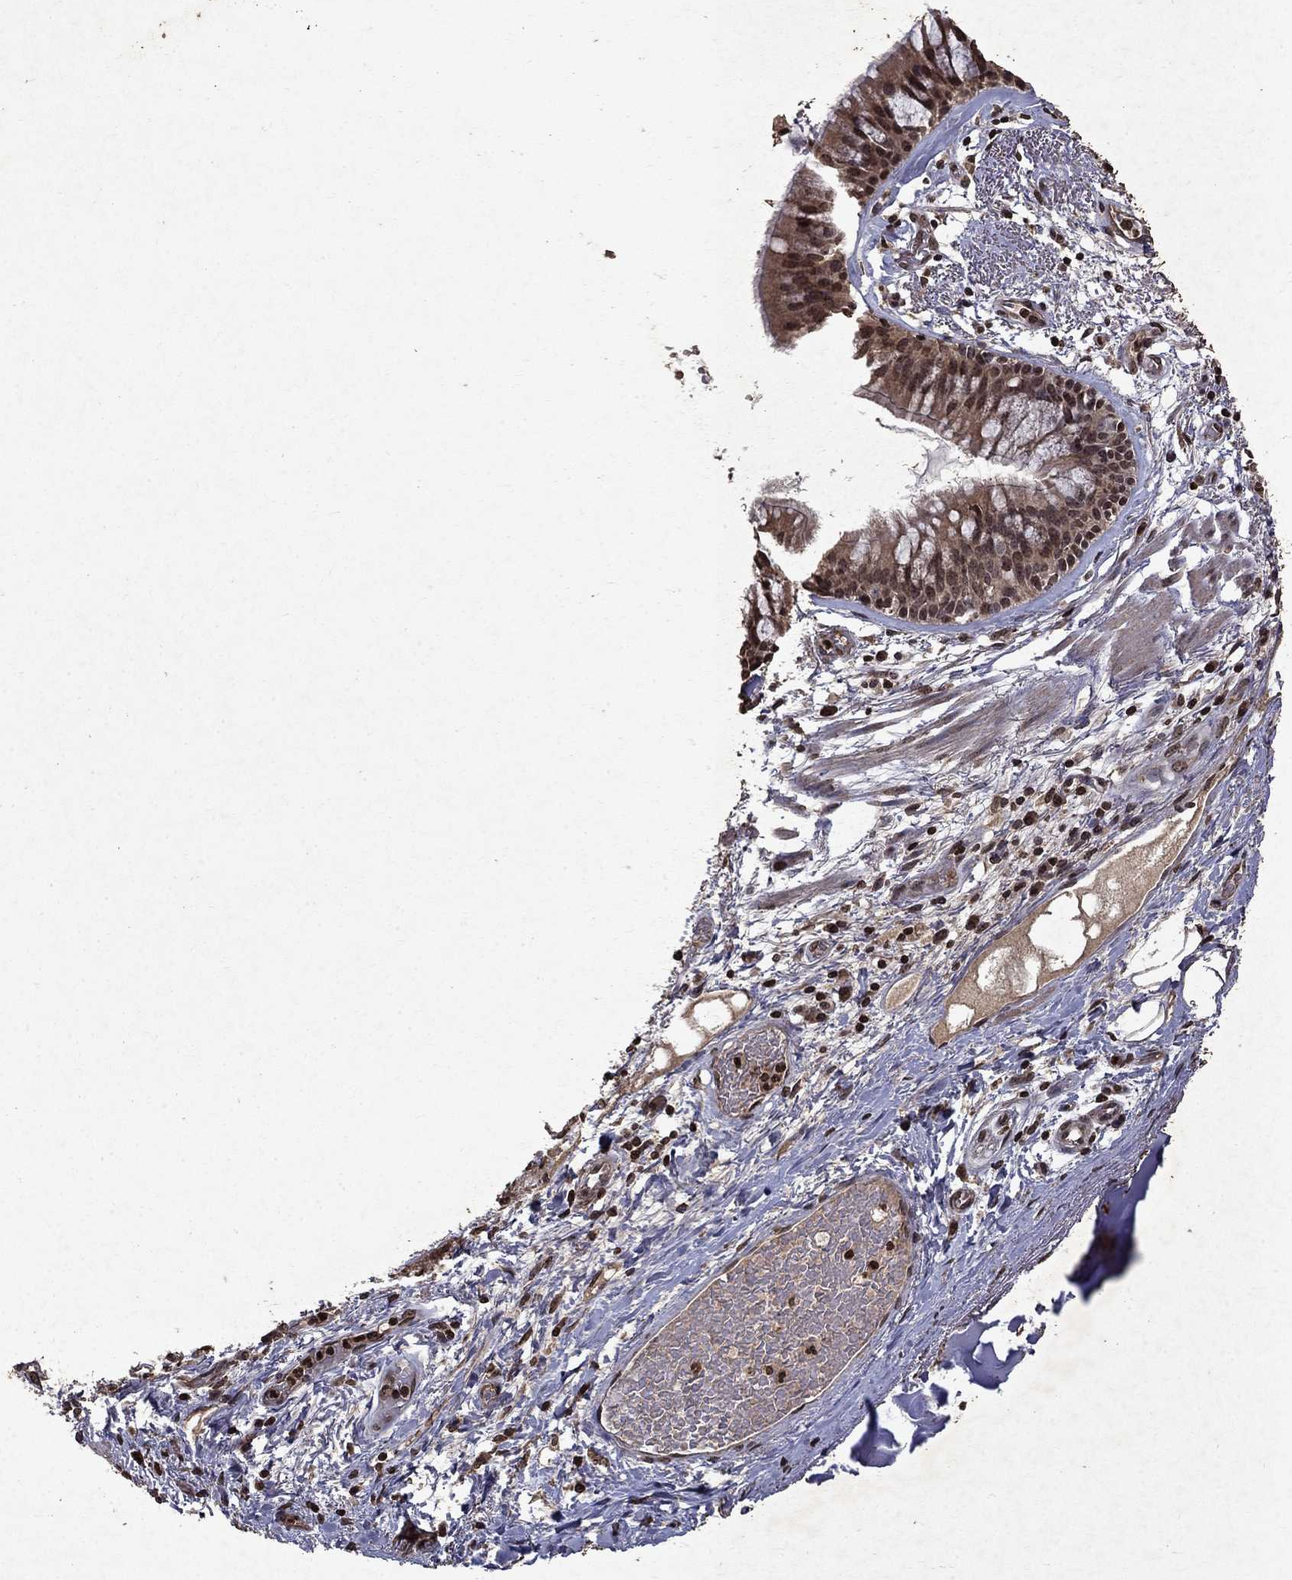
{"staining": {"intensity": "moderate", "quantity": ">75%", "location": "cytoplasmic/membranous,nuclear"}, "tissue": "bronchus", "cell_type": "Respiratory epithelial cells", "image_type": "normal", "snomed": [{"axis": "morphology", "description": "Normal tissue, NOS"}, {"axis": "topography", "description": "Bronchus"}, {"axis": "topography", "description": "Lung"}], "caption": "Respiratory epithelial cells exhibit moderate cytoplasmic/membranous,nuclear positivity in about >75% of cells in normal bronchus.", "gene": "PIN4", "patient": {"sex": "female", "age": 57}}